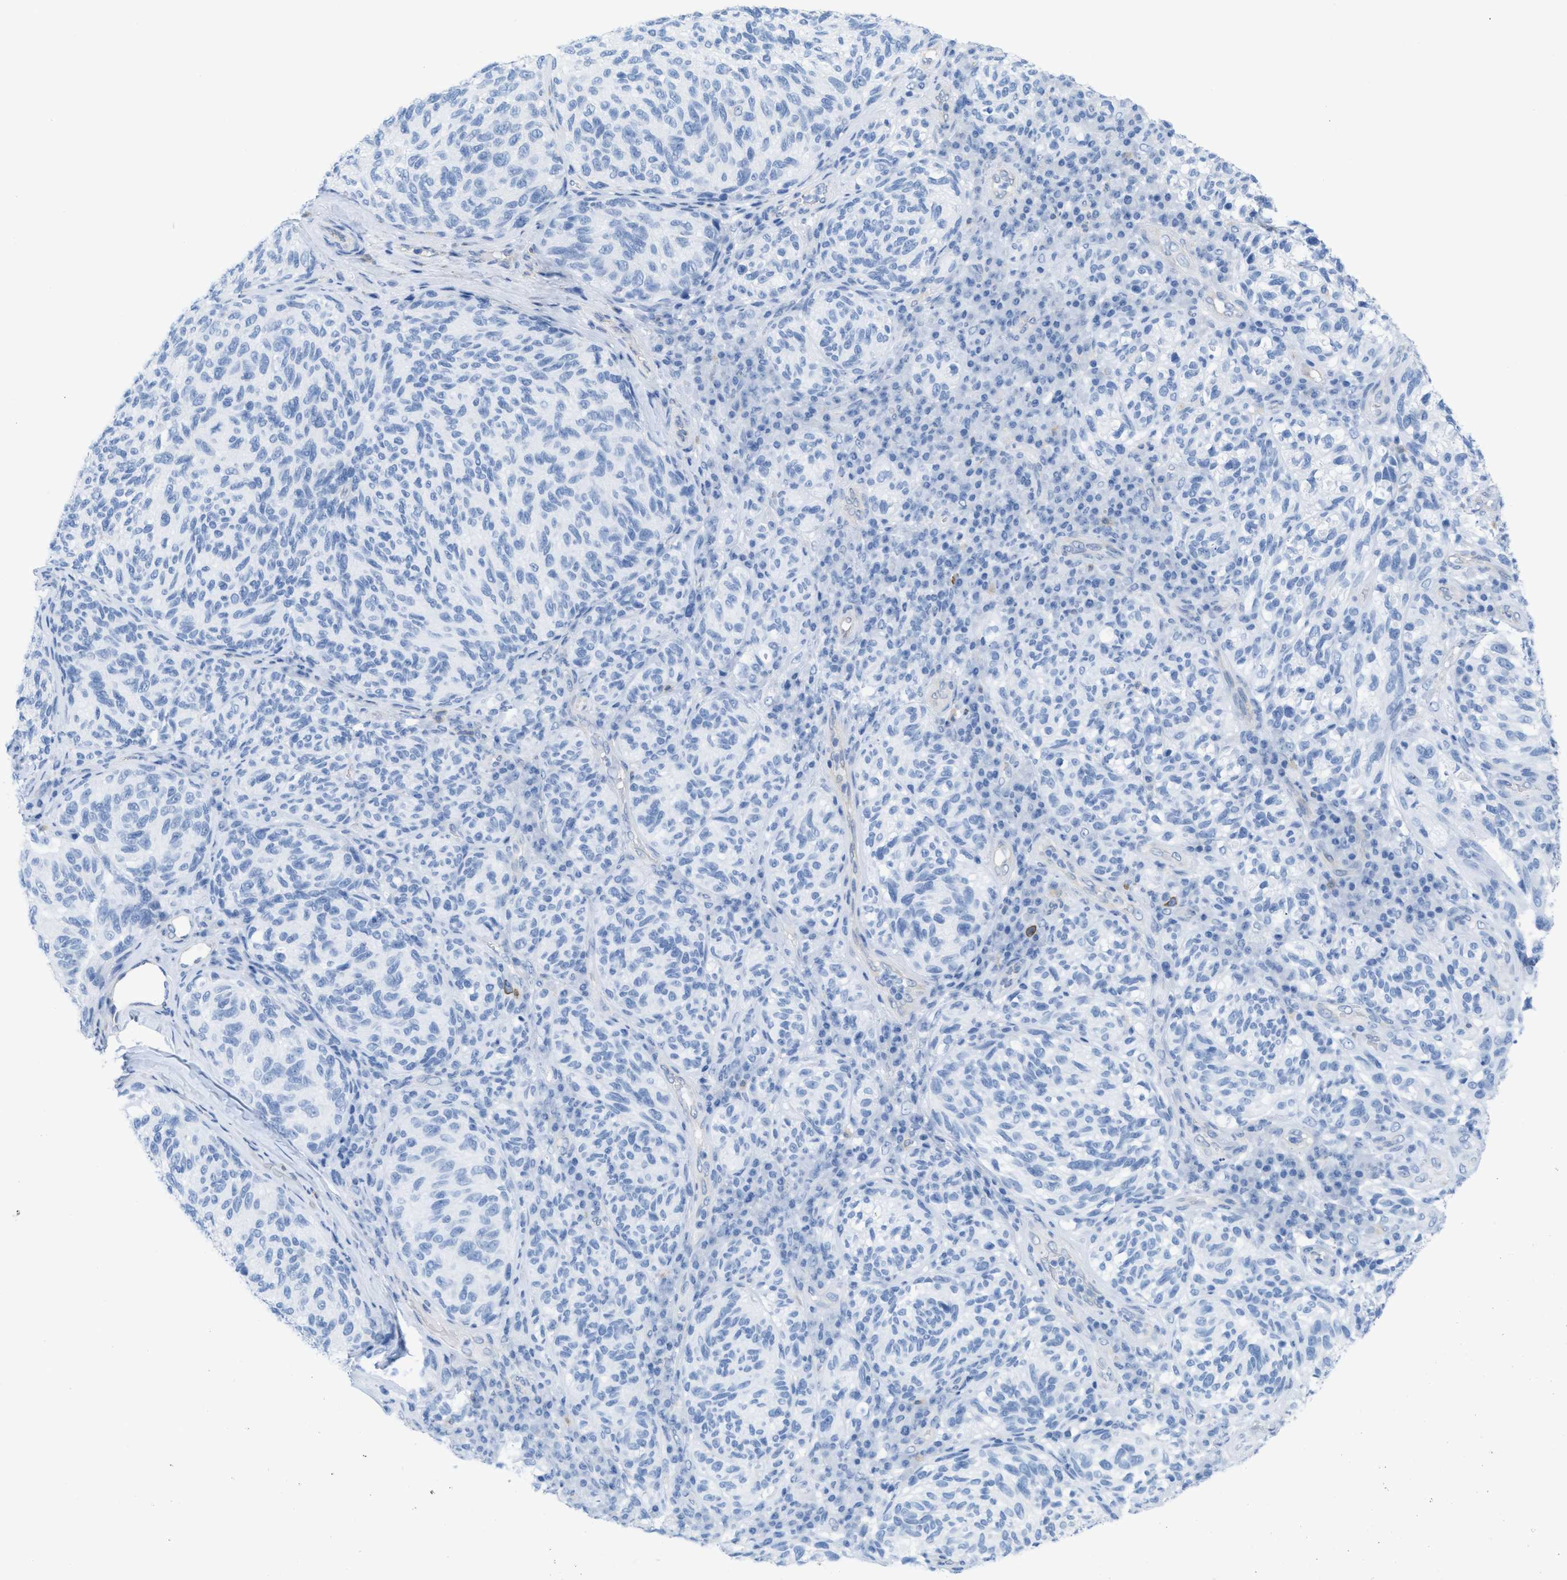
{"staining": {"intensity": "negative", "quantity": "none", "location": "none"}, "tissue": "melanoma", "cell_type": "Tumor cells", "image_type": "cancer", "snomed": [{"axis": "morphology", "description": "Malignant melanoma, NOS"}, {"axis": "topography", "description": "Skin"}], "caption": "Immunohistochemistry (IHC) image of neoplastic tissue: human melanoma stained with DAB (3,3'-diaminobenzidine) reveals no significant protein expression in tumor cells.", "gene": "ASGR1", "patient": {"sex": "female", "age": 73}}